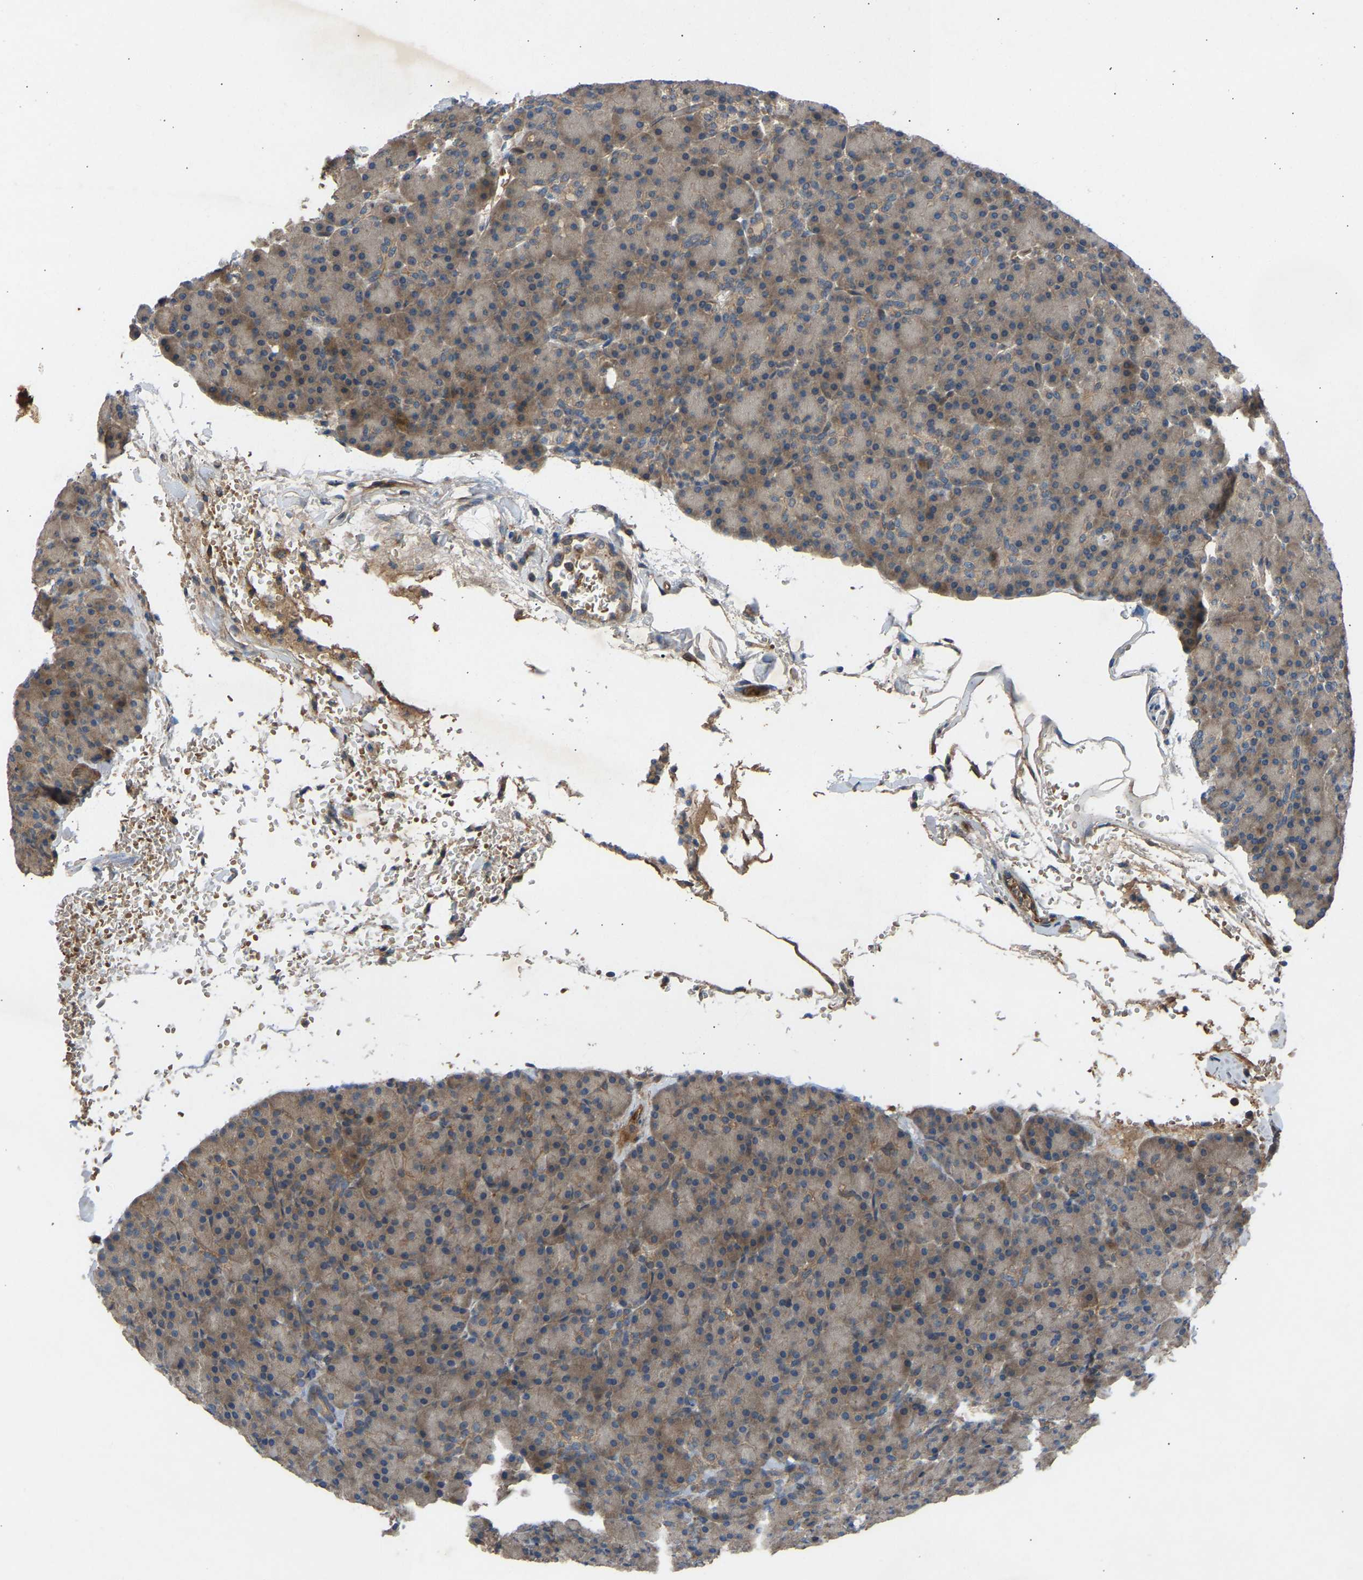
{"staining": {"intensity": "weak", "quantity": ">75%", "location": "cytoplasmic/membranous"}, "tissue": "pancreas", "cell_type": "Exocrine glandular cells", "image_type": "normal", "snomed": [{"axis": "morphology", "description": "Normal tissue, NOS"}, {"axis": "topography", "description": "Pancreas"}], "caption": "An image of pancreas stained for a protein displays weak cytoplasmic/membranous brown staining in exocrine glandular cells. Immunohistochemistry stains the protein in brown and the nuclei are stained blue.", "gene": "GAS2L1", "patient": {"sex": "female", "age": 43}}